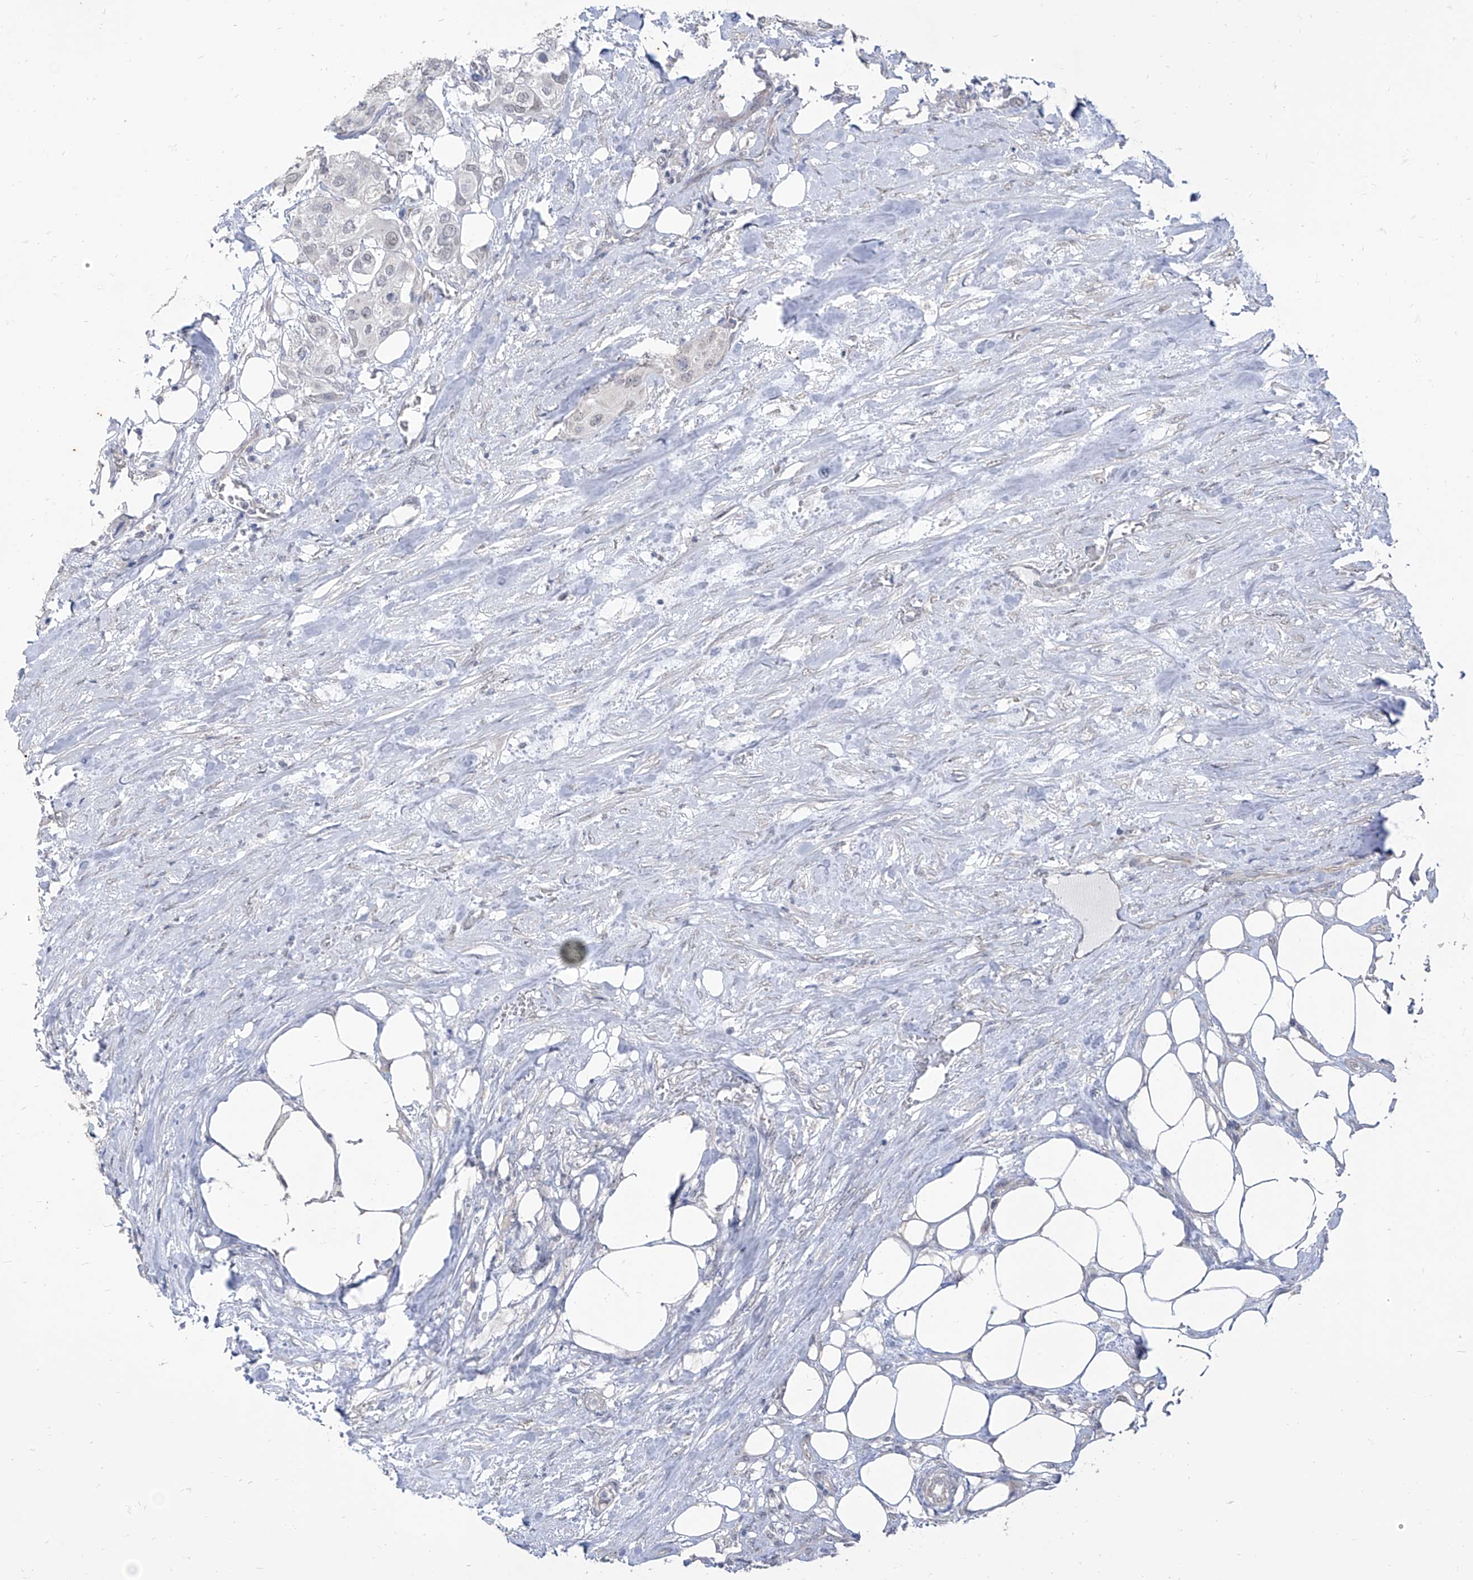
{"staining": {"intensity": "negative", "quantity": "none", "location": "none"}, "tissue": "urothelial cancer", "cell_type": "Tumor cells", "image_type": "cancer", "snomed": [{"axis": "morphology", "description": "Urothelial carcinoma, High grade"}, {"axis": "topography", "description": "Urinary bladder"}], "caption": "Urothelial carcinoma (high-grade) stained for a protein using IHC displays no staining tumor cells.", "gene": "PHF20L1", "patient": {"sex": "male", "age": 64}}